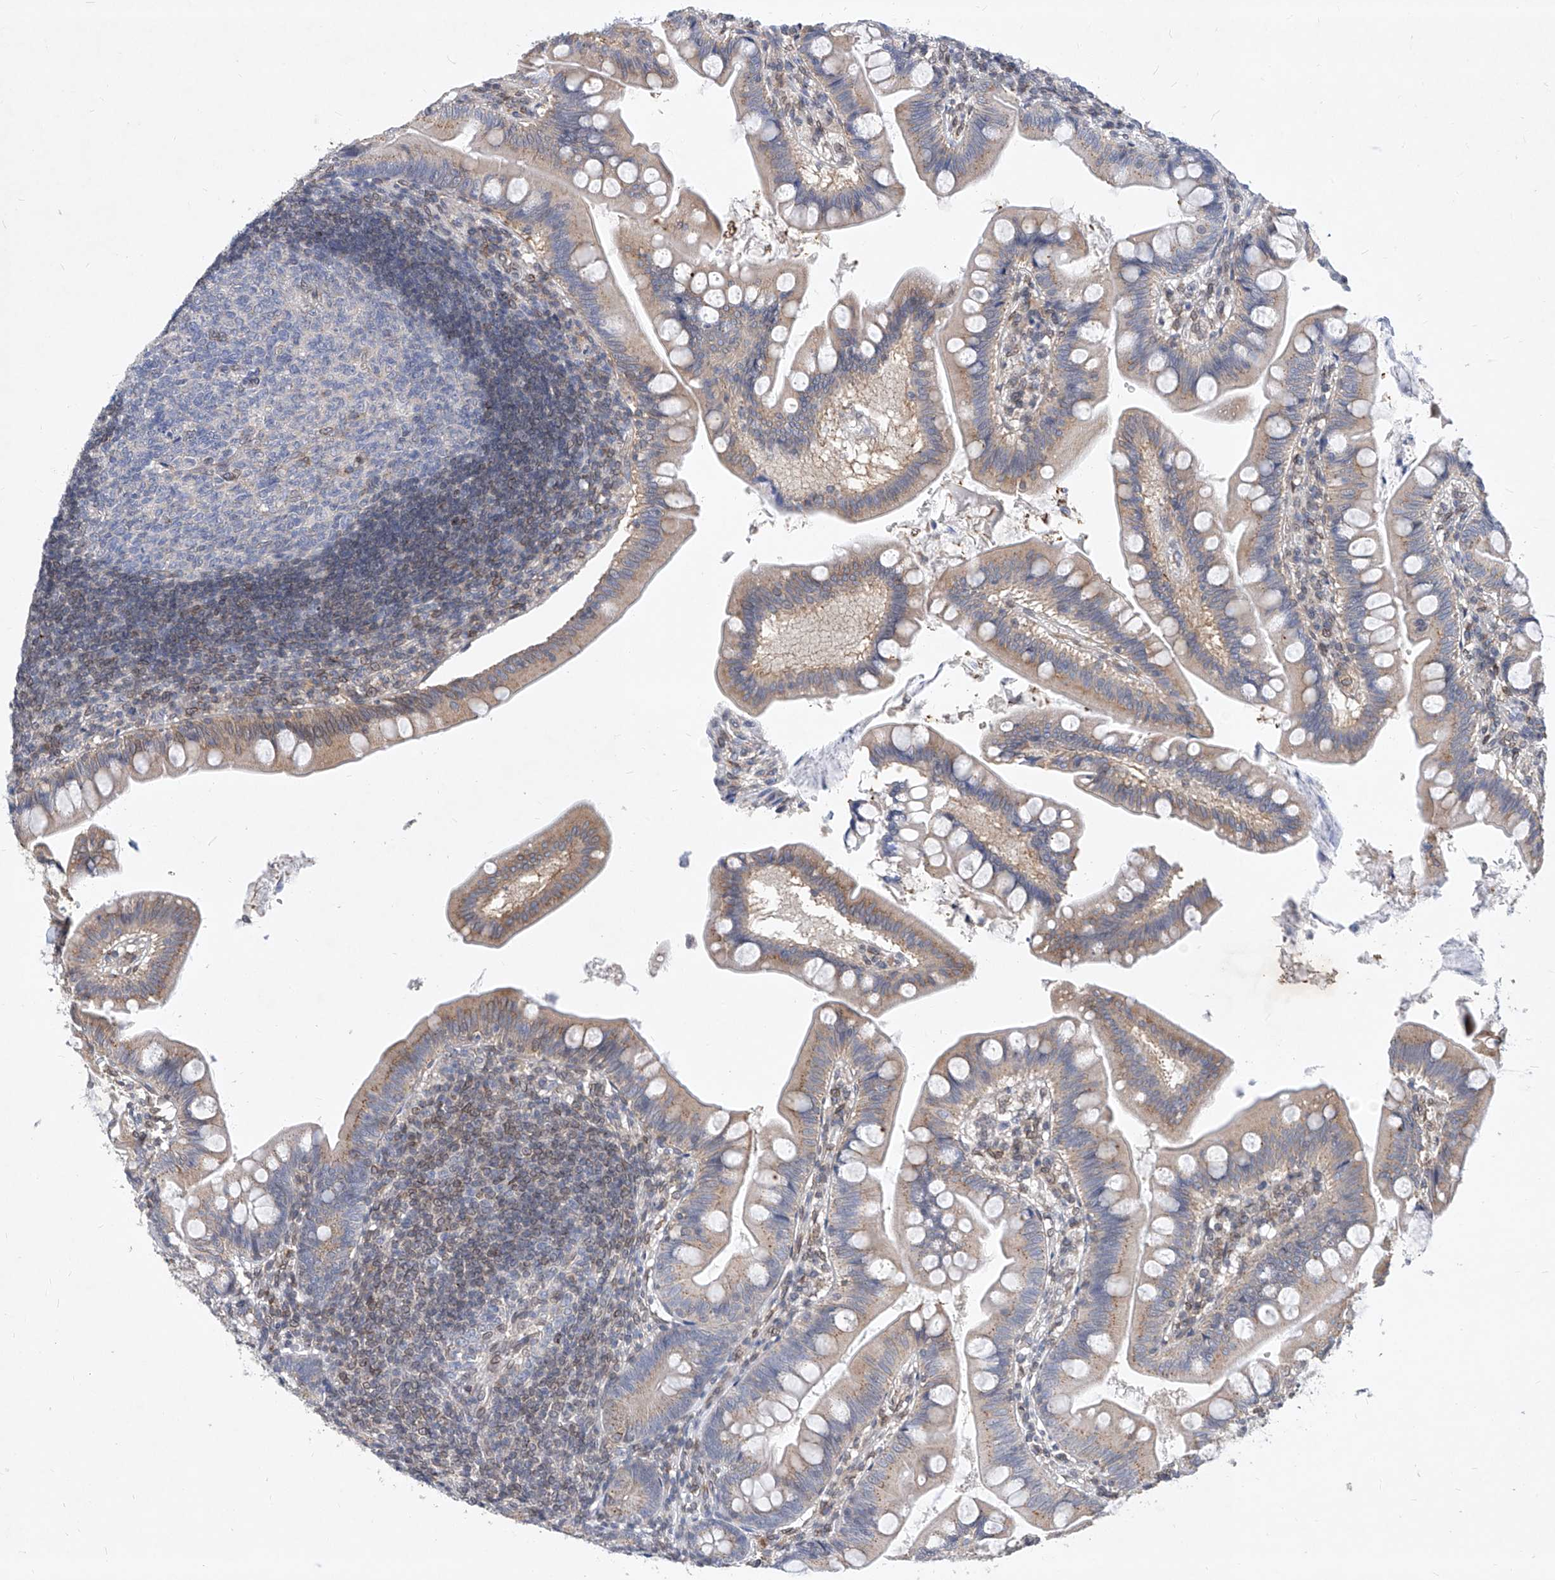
{"staining": {"intensity": "weak", "quantity": "25%-75%", "location": "cytoplasmic/membranous"}, "tissue": "small intestine", "cell_type": "Glandular cells", "image_type": "normal", "snomed": [{"axis": "morphology", "description": "Normal tissue, NOS"}, {"axis": "topography", "description": "Small intestine"}], "caption": "Small intestine stained for a protein reveals weak cytoplasmic/membranous positivity in glandular cells. The staining was performed using DAB (3,3'-diaminobenzidine), with brown indicating positive protein expression. Nuclei are stained blue with hematoxylin.", "gene": "MX2", "patient": {"sex": "male", "age": 7}}